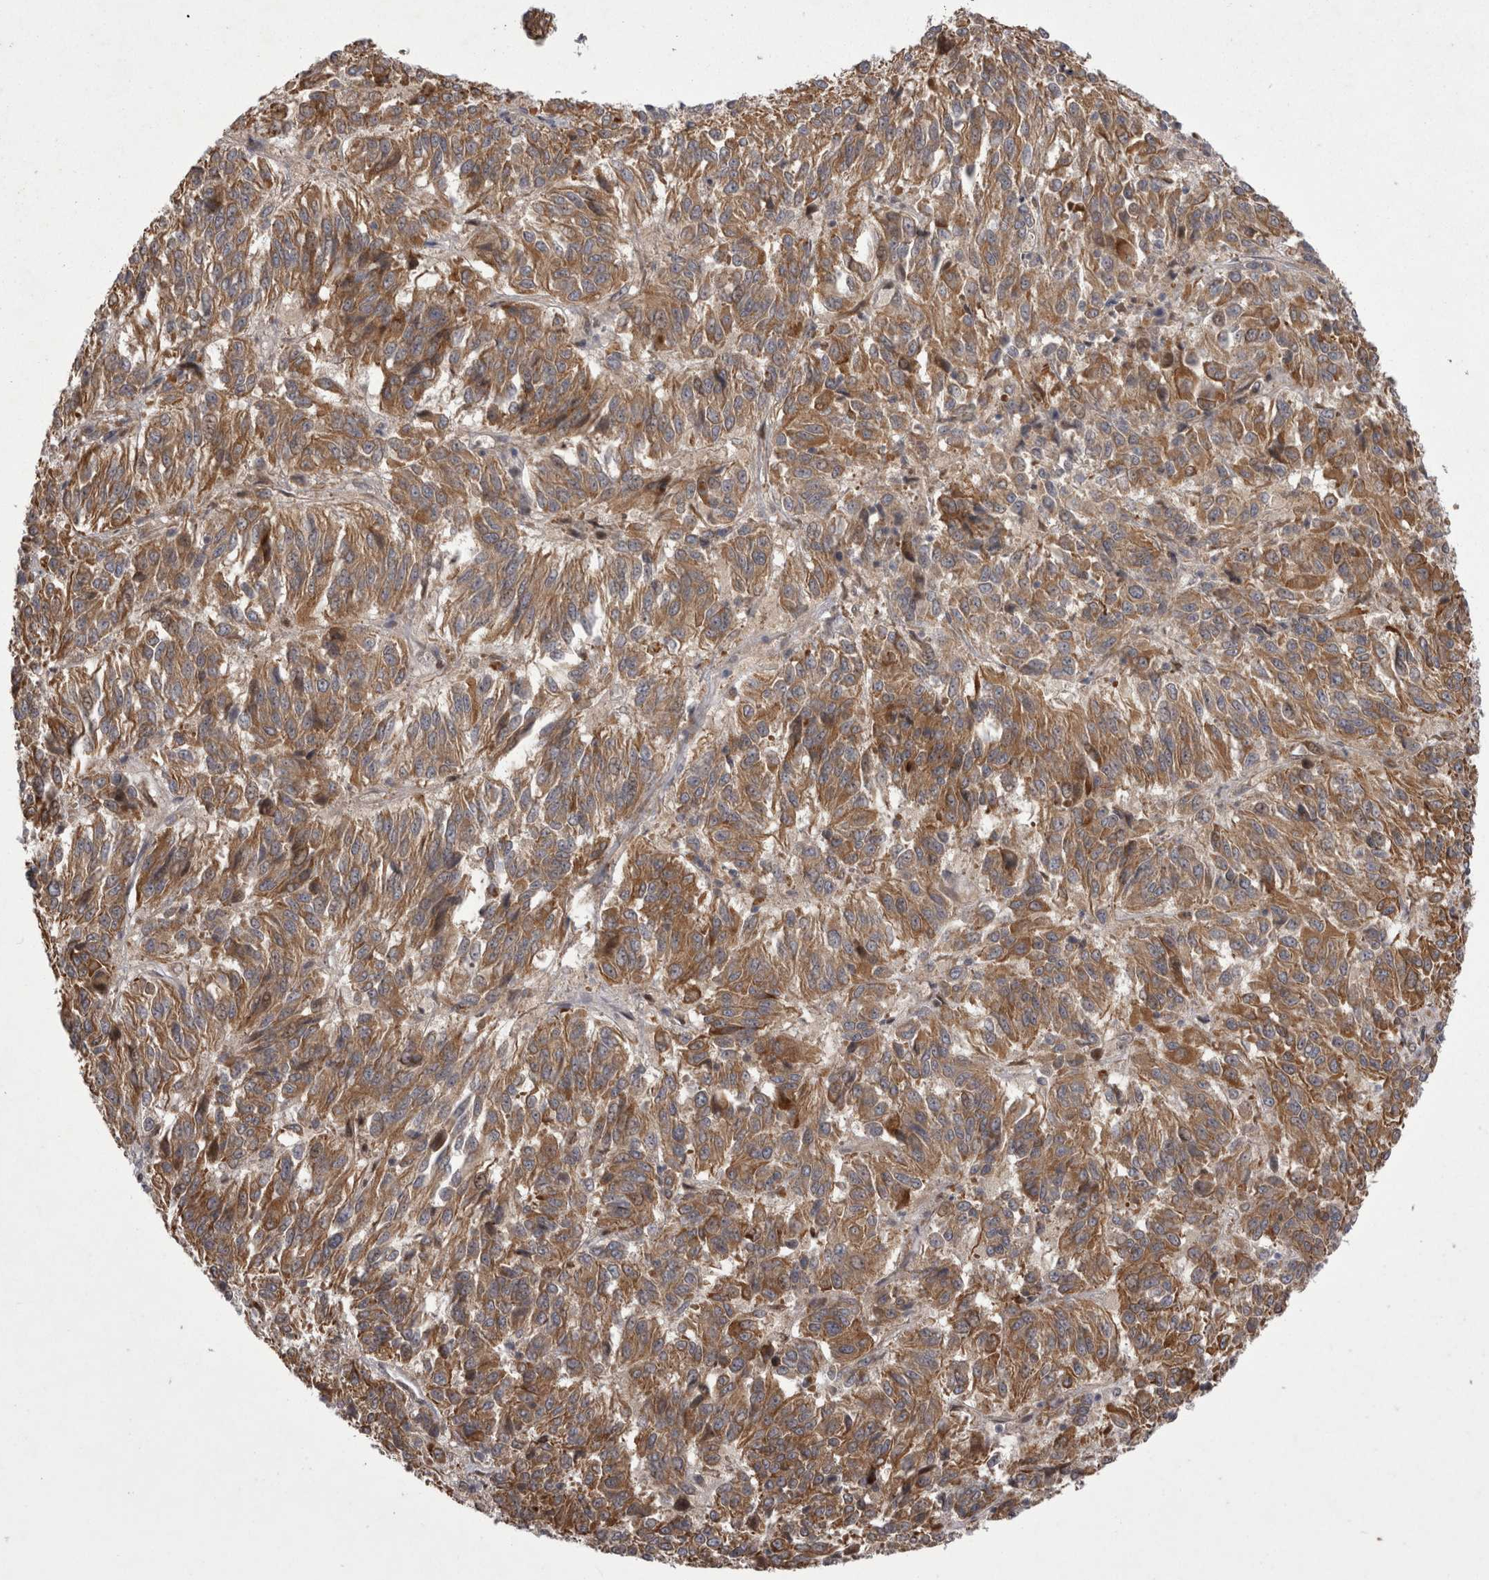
{"staining": {"intensity": "moderate", "quantity": ">75%", "location": "cytoplasmic/membranous"}, "tissue": "melanoma", "cell_type": "Tumor cells", "image_type": "cancer", "snomed": [{"axis": "morphology", "description": "Malignant melanoma, Metastatic site"}, {"axis": "topography", "description": "Lung"}], "caption": "A brown stain labels moderate cytoplasmic/membranous expression of a protein in melanoma tumor cells.", "gene": "NENF", "patient": {"sex": "male", "age": 64}}